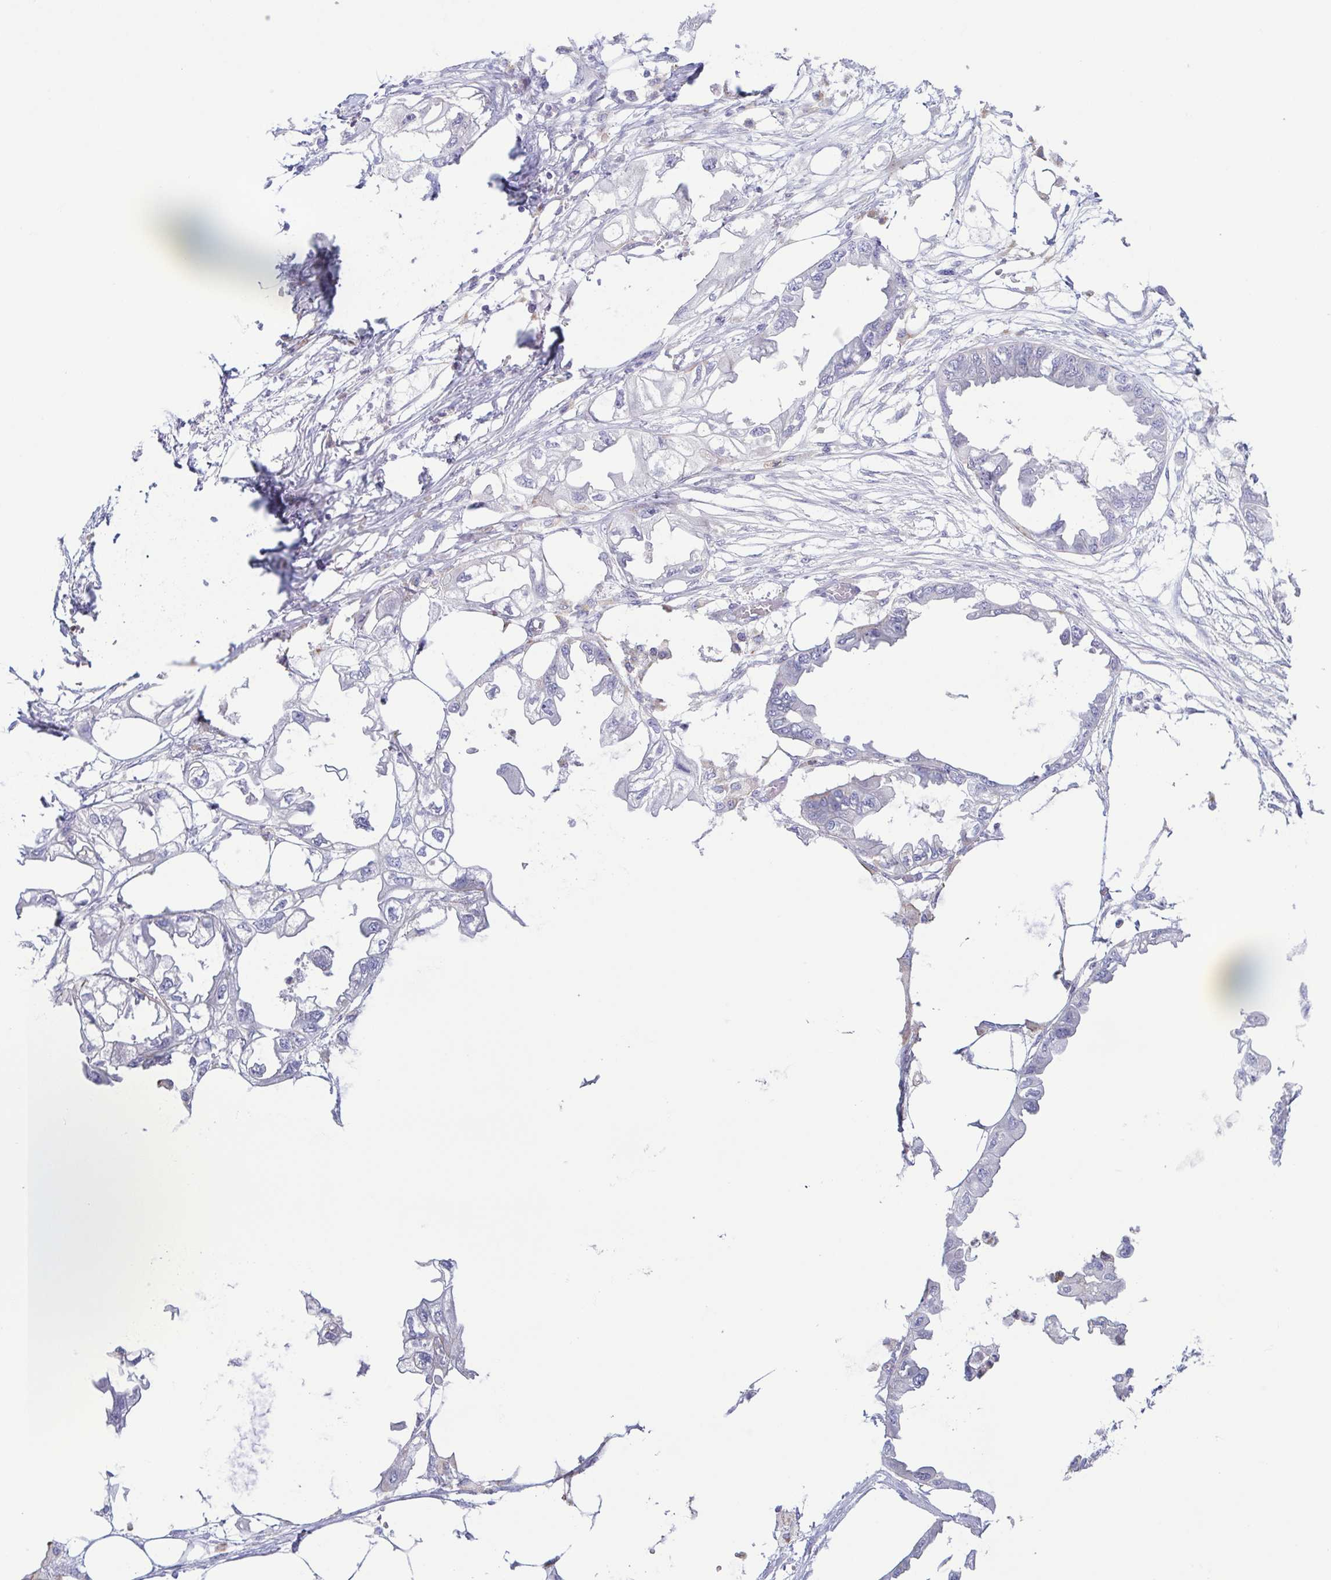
{"staining": {"intensity": "negative", "quantity": "none", "location": "none"}, "tissue": "endometrial cancer", "cell_type": "Tumor cells", "image_type": "cancer", "snomed": [{"axis": "morphology", "description": "Adenocarcinoma, NOS"}, {"axis": "morphology", "description": "Adenocarcinoma, metastatic, NOS"}, {"axis": "topography", "description": "Adipose tissue"}, {"axis": "topography", "description": "Endometrium"}], "caption": "There is no significant staining in tumor cells of endometrial cancer (metastatic adenocarcinoma). (DAB (3,3'-diaminobenzidine) immunohistochemistry (IHC) with hematoxylin counter stain).", "gene": "ATP6V1G2", "patient": {"sex": "female", "age": 67}}